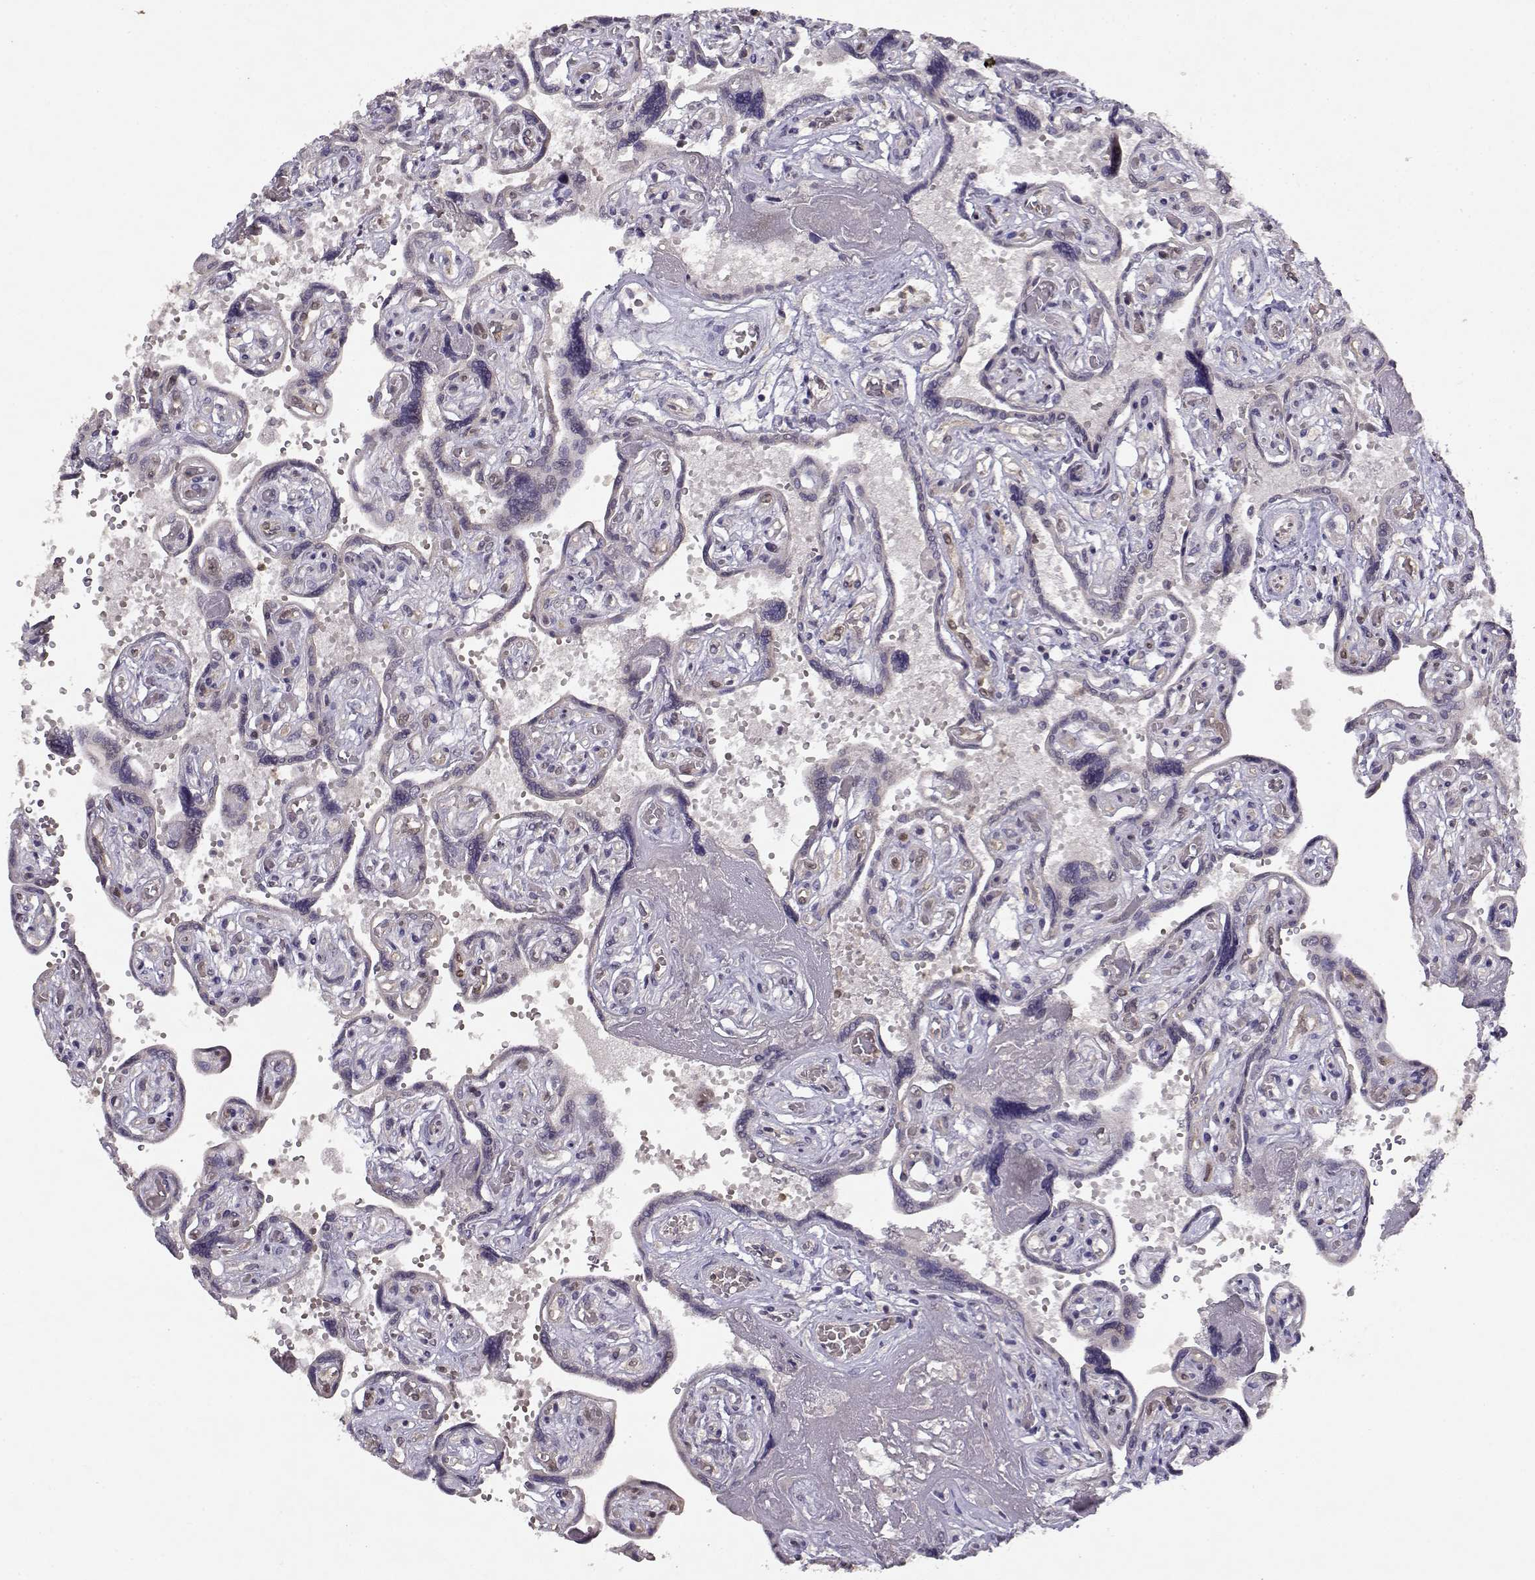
{"staining": {"intensity": "negative", "quantity": "none", "location": "none"}, "tissue": "placenta", "cell_type": "Decidual cells", "image_type": "normal", "snomed": [{"axis": "morphology", "description": "Normal tissue, NOS"}, {"axis": "topography", "description": "Placenta"}], "caption": "Immunohistochemistry (IHC) photomicrograph of benign human placenta stained for a protein (brown), which demonstrates no expression in decidual cells. The staining is performed using DAB brown chromogen with nuclei counter-stained in using hematoxylin.", "gene": "BMX", "patient": {"sex": "female", "age": 32}}